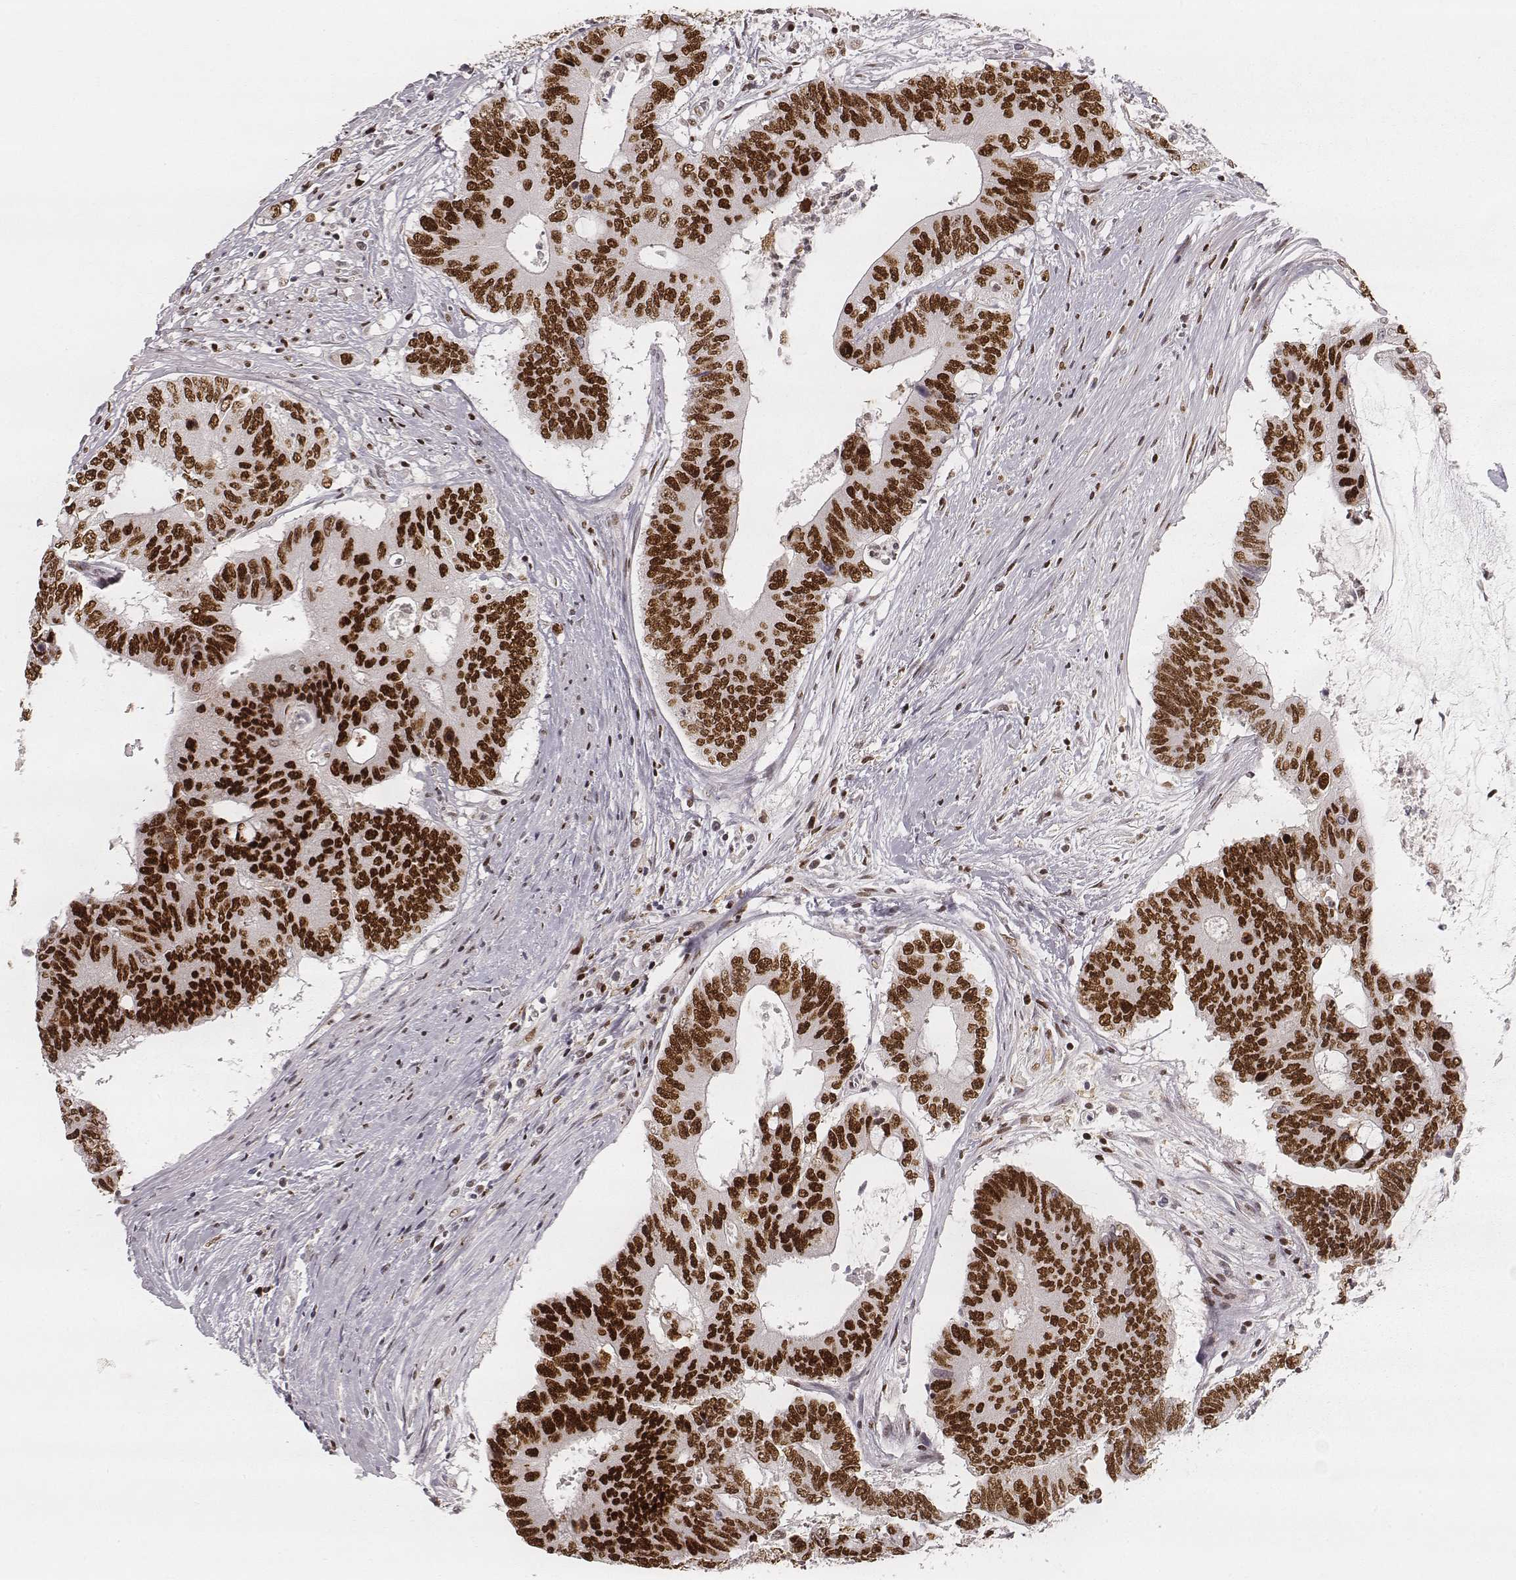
{"staining": {"intensity": "strong", "quantity": ">75%", "location": "nuclear"}, "tissue": "colorectal cancer", "cell_type": "Tumor cells", "image_type": "cancer", "snomed": [{"axis": "morphology", "description": "Adenocarcinoma, NOS"}, {"axis": "topography", "description": "Rectum"}], "caption": "An immunohistochemistry (IHC) histopathology image of tumor tissue is shown. Protein staining in brown labels strong nuclear positivity in colorectal cancer within tumor cells. Using DAB (brown) and hematoxylin (blue) stains, captured at high magnification using brightfield microscopy.", "gene": "HNRNPC", "patient": {"sex": "male", "age": 59}}